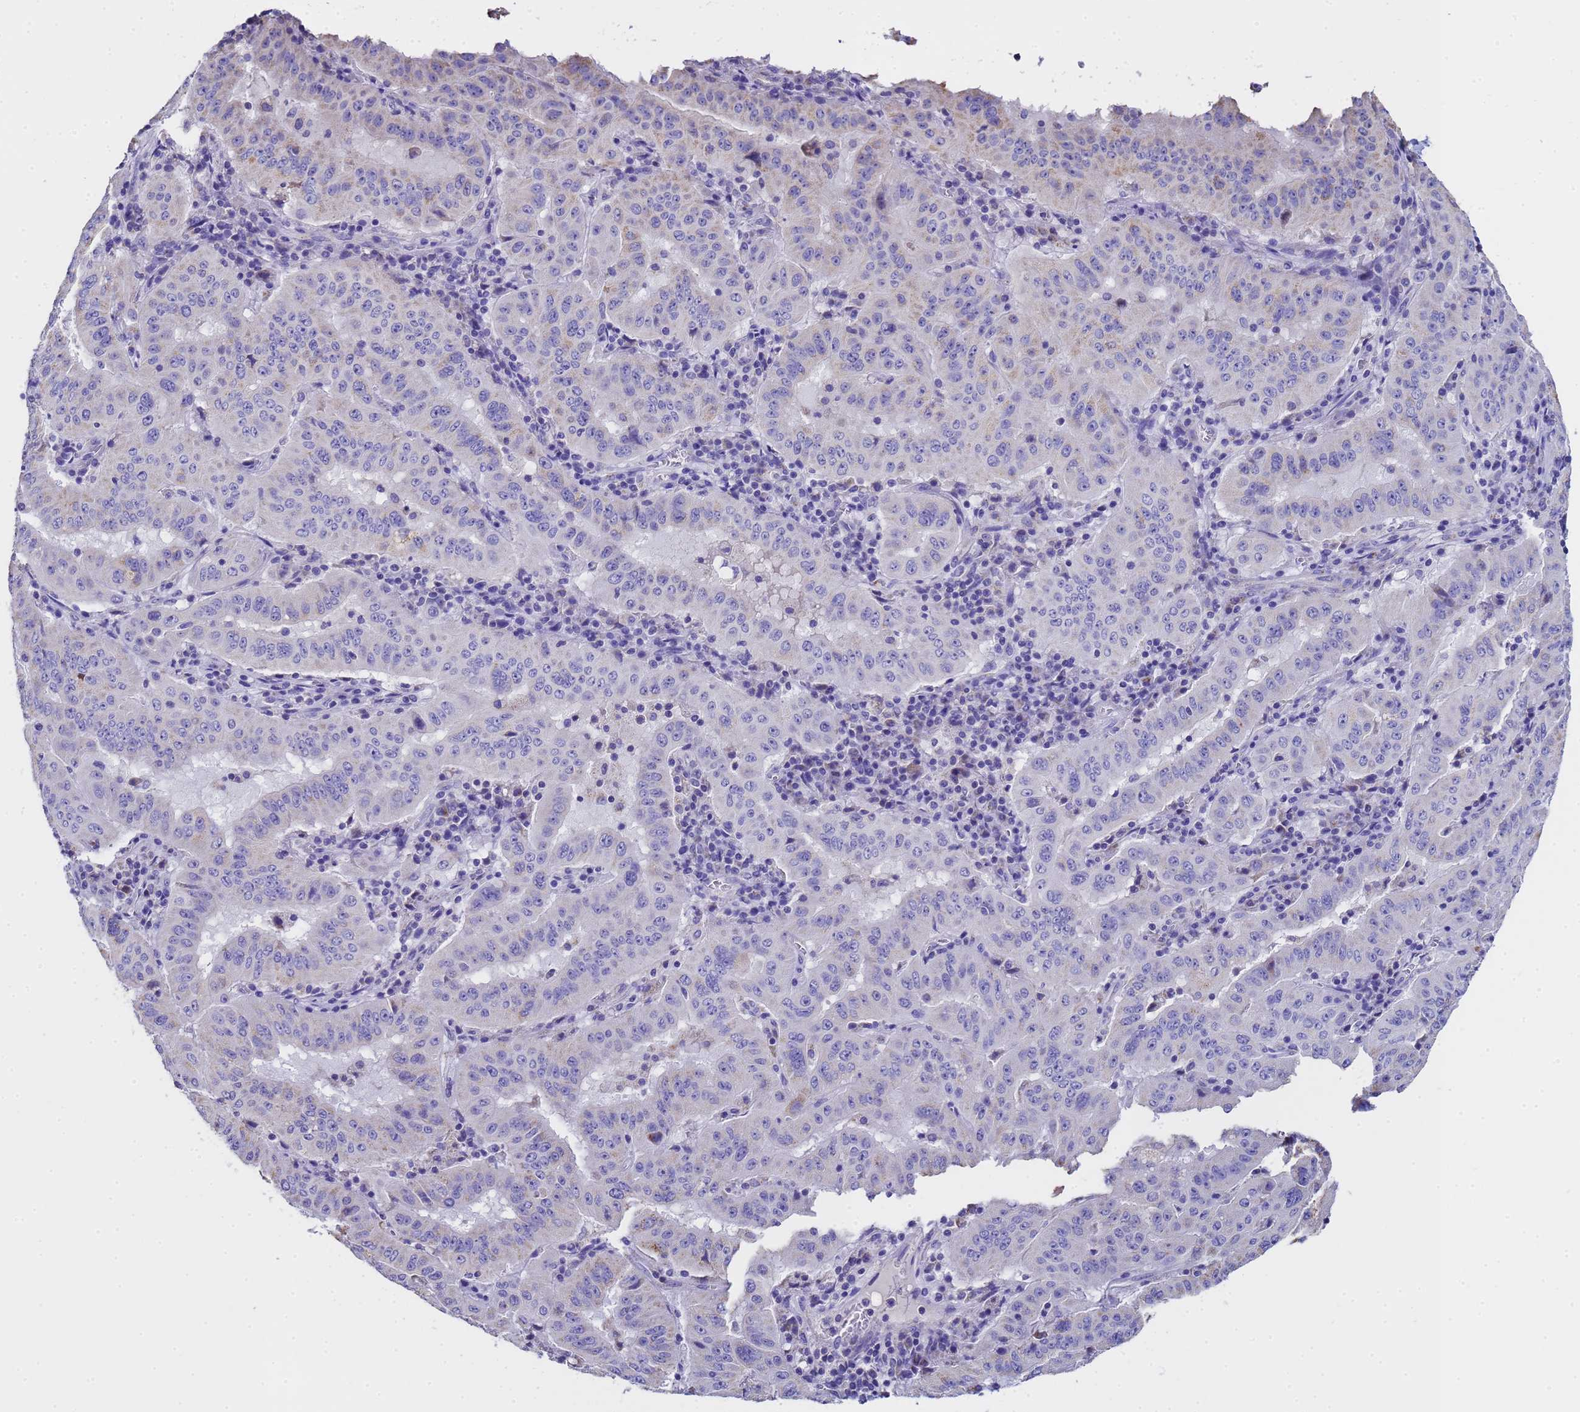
{"staining": {"intensity": "negative", "quantity": "none", "location": "none"}, "tissue": "pancreatic cancer", "cell_type": "Tumor cells", "image_type": "cancer", "snomed": [{"axis": "morphology", "description": "Adenocarcinoma, NOS"}, {"axis": "topography", "description": "Pancreas"}], "caption": "High power microscopy histopathology image of an immunohistochemistry (IHC) histopathology image of adenocarcinoma (pancreatic), revealing no significant expression in tumor cells.", "gene": "MRPS12", "patient": {"sex": "male", "age": 63}}